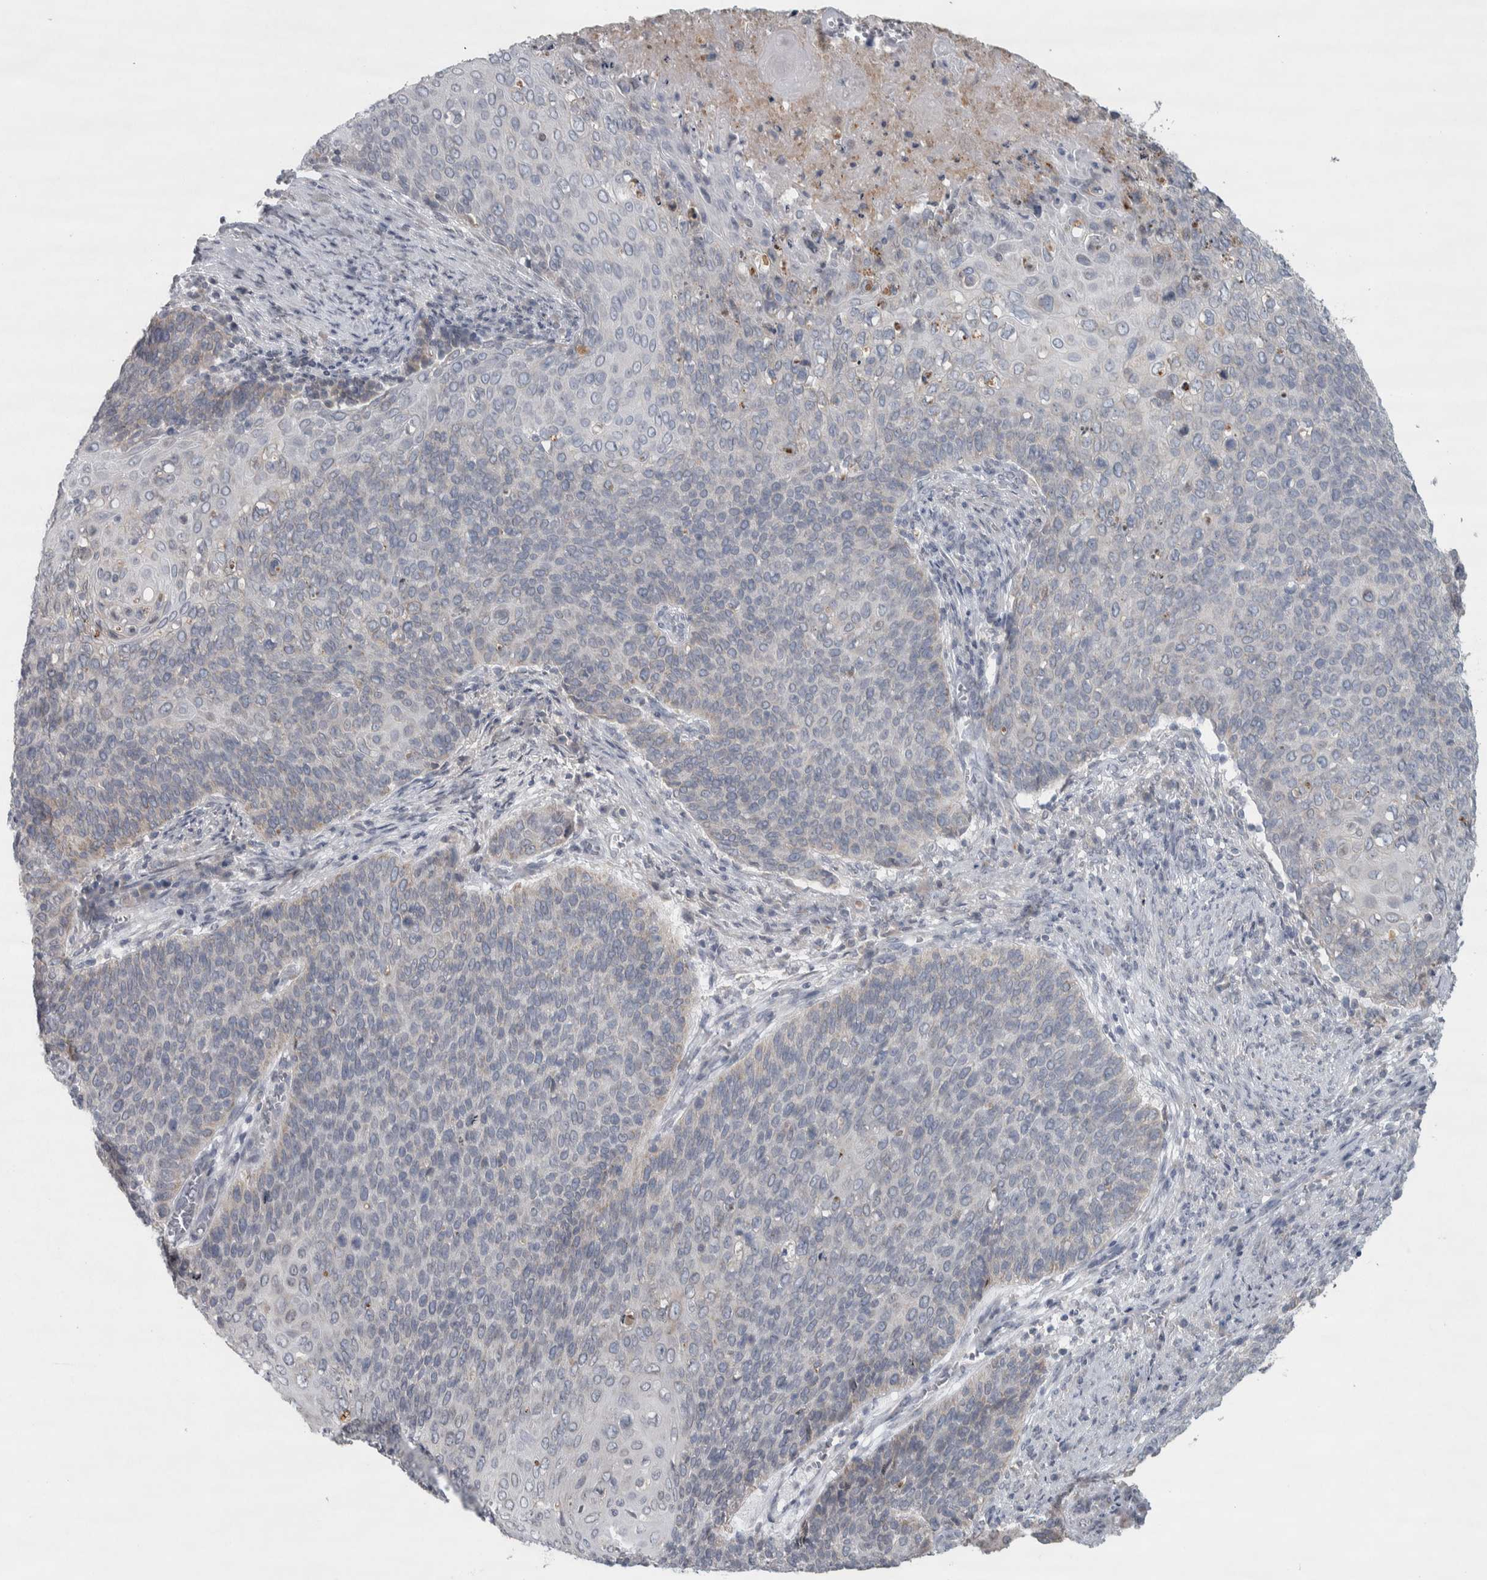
{"staining": {"intensity": "weak", "quantity": "<25%", "location": "cytoplasmic/membranous"}, "tissue": "cervical cancer", "cell_type": "Tumor cells", "image_type": "cancer", "snomed": [{"axis": "morphology", "description": "Squamous cell carcinoma, NOS"}, {"axis": "topography", "description": "Cervix"}], "caption": "Immunohistochemistry of human cervical squamous cell carcinoma displays no staining in tumor cells.", "gene": "SIGMAR1", "patient": {"sex": "female", "age": 39}}